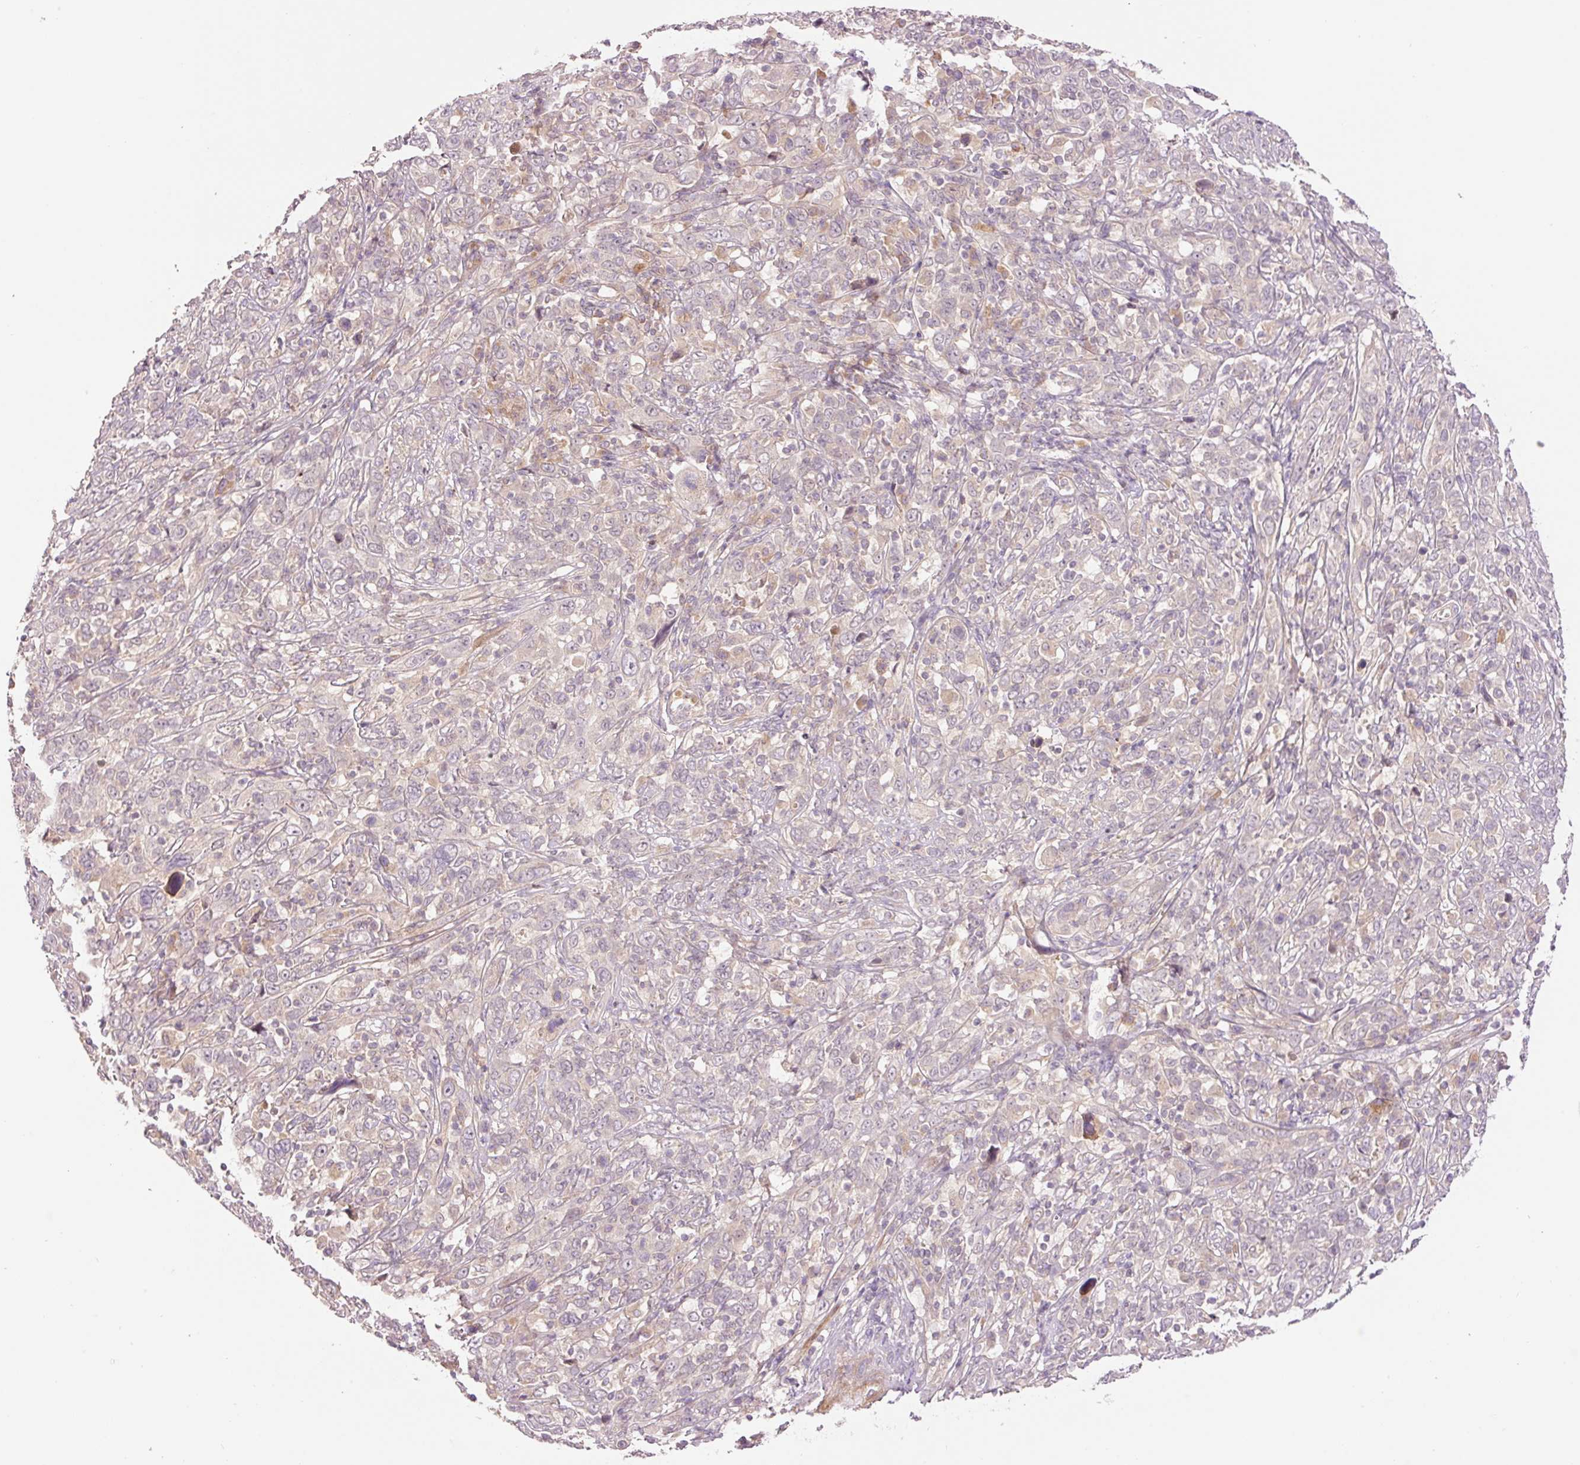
{"staining": {"intensity": "negative", "quantity": "none", "location": "none"}, "tissue": "cervical cancer", "cell_type": "Tumor cells", "image_type": "cancer", "snomed": [{"axis": "morphology", "description": "Squamous cell carcinoma, NOS"}, {"axis": "topography", "description": "Cervix"}], "caption": "Protein analysis of cervical cancer (squamous cell carcinoma) reveals no significant positivity in tumor cells.", "gene": "SLC29A3", "patient": {"sex": "female", "age": 46}}